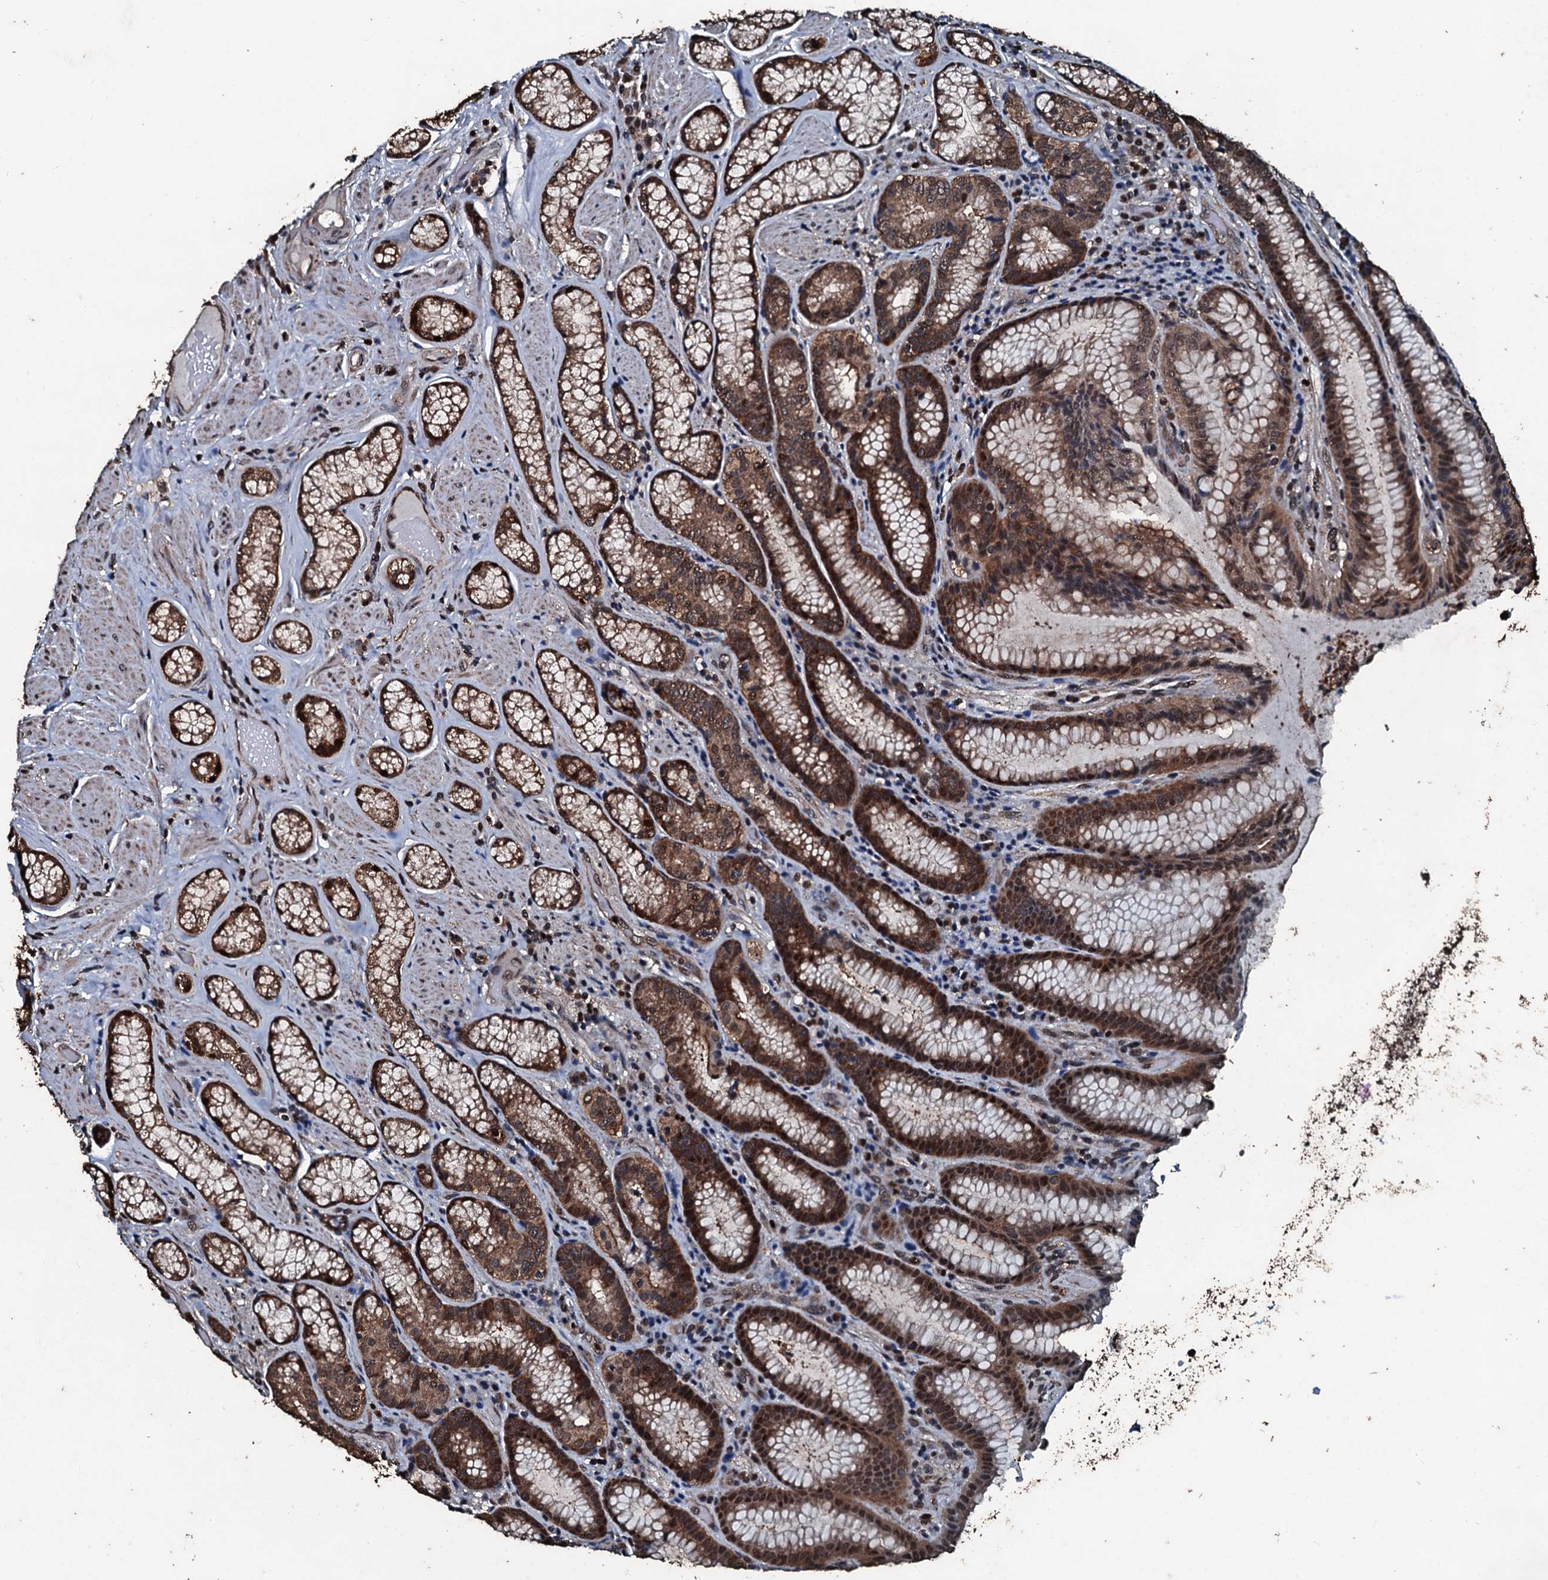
{"staining": {"intensity": "strong", "quantity": "25%-75%", "location": "cytoplasmic/membranous,nuclear"}, "tissue": "stomach", "cell_type": "Glandular cells", "image_type": "normal", "snomed": [{"axis": "morphology", "description": "Normal tissue, NOS"}, {"axis": "topography", "description": "Stomach, upper"}, {"axis": "topography", "description": "Stomach, lower"}], "caption": "DAB (3,3'-diaminobenzidine) immunohistochemical staining of benign human stomach reveals strong cytoplasmic/membranous,nuclear protein expression in approximately 25%-75% of glandular cells.", "gene": "FAAP24", "patient": {"sex": "female", "age": 76}}